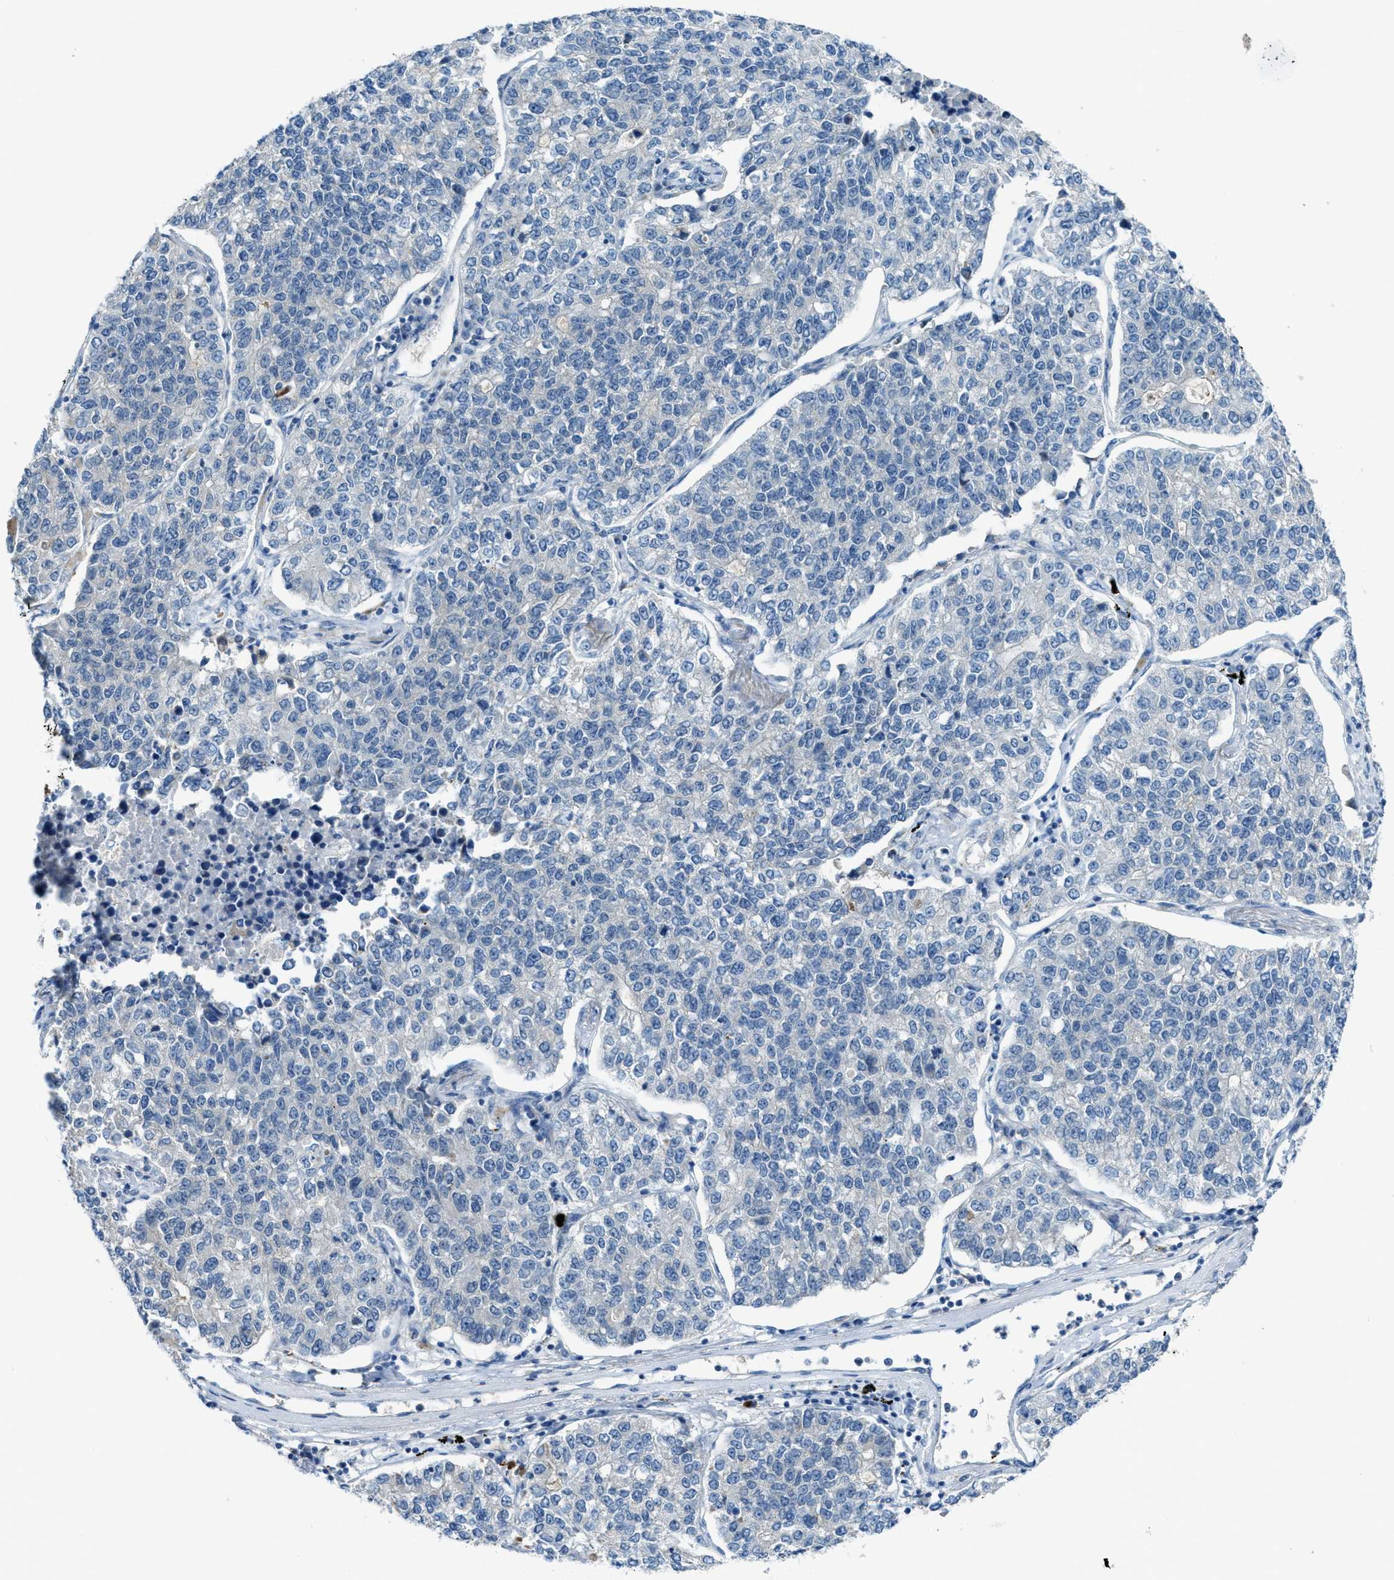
{"staining": {"intensity": "negative", "quantity": "none", "location": "none"}, "tissue": "lung cancer", "cell_type": "Tumor cells", "image_type": "cancer", "snomed": [{"axis": "morphology", "description": "Adenocarcinoma, NOS"}, {"axis": "topography", "description": "Lung"}], "caption": "Tumor cells show no significant expression in lung cancer (adenocarcinoma).", "gene": "CDON", "patient": {"sex": "male", "age": 49}}